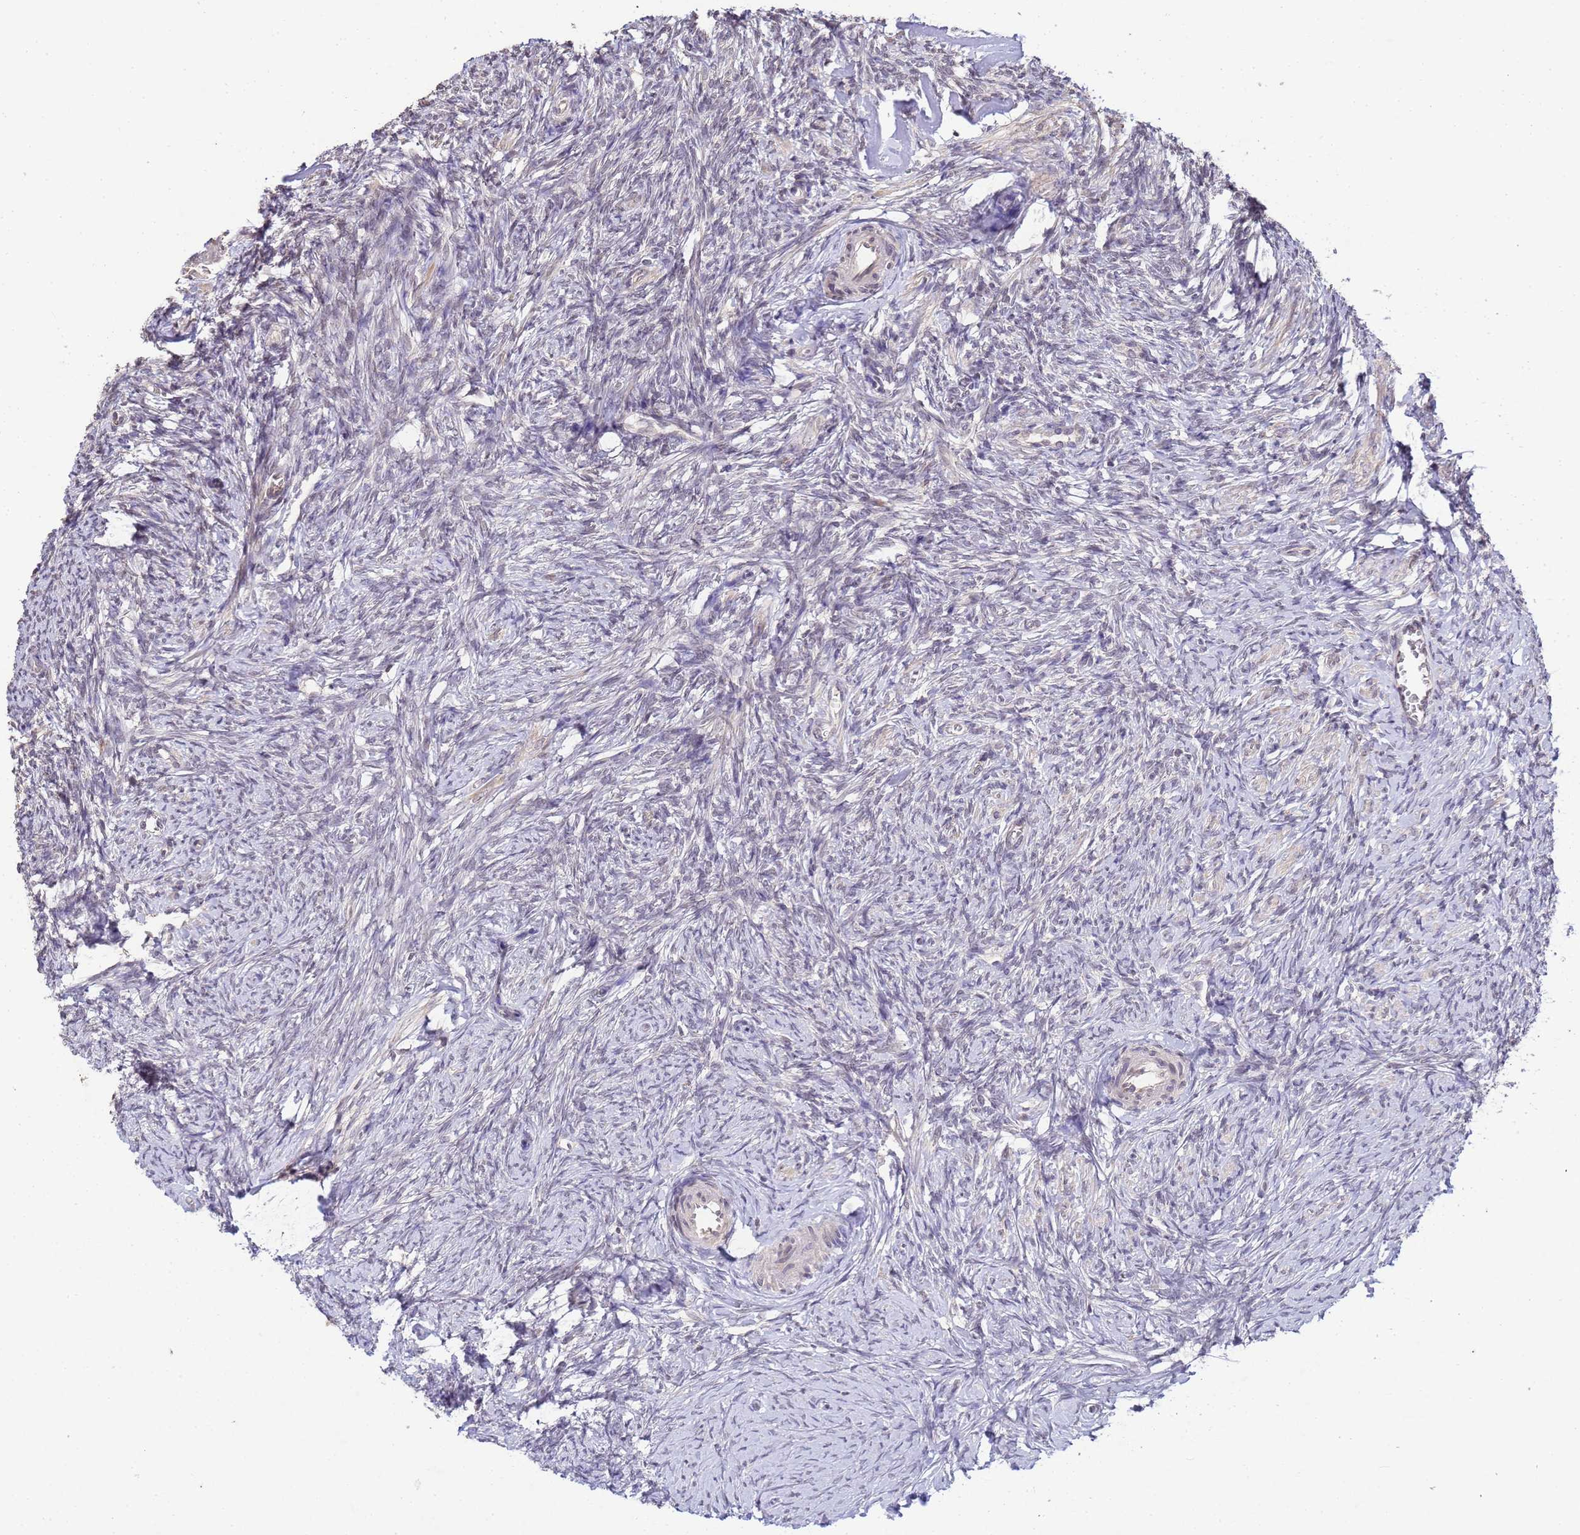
{"staining": {"intensity": "negative", "quantity": "none", "location": "none"}, "tissue": "ovary", "cell_type": "Follicle cells", "image_type": "normal", "snomed": [{"axis": "morphology", "description": "Normal tissue, NOS"}, {"axis": "topography", "description": "Ovary"}], "caption": "Image shows no significant protein positivity in follicle cells of benign ovary. (DAB immunohistochemistry (IHC) with hematoxylin counter stain).", "gene": "MYL7", "patient": {"sex": "female", "age": 44}}